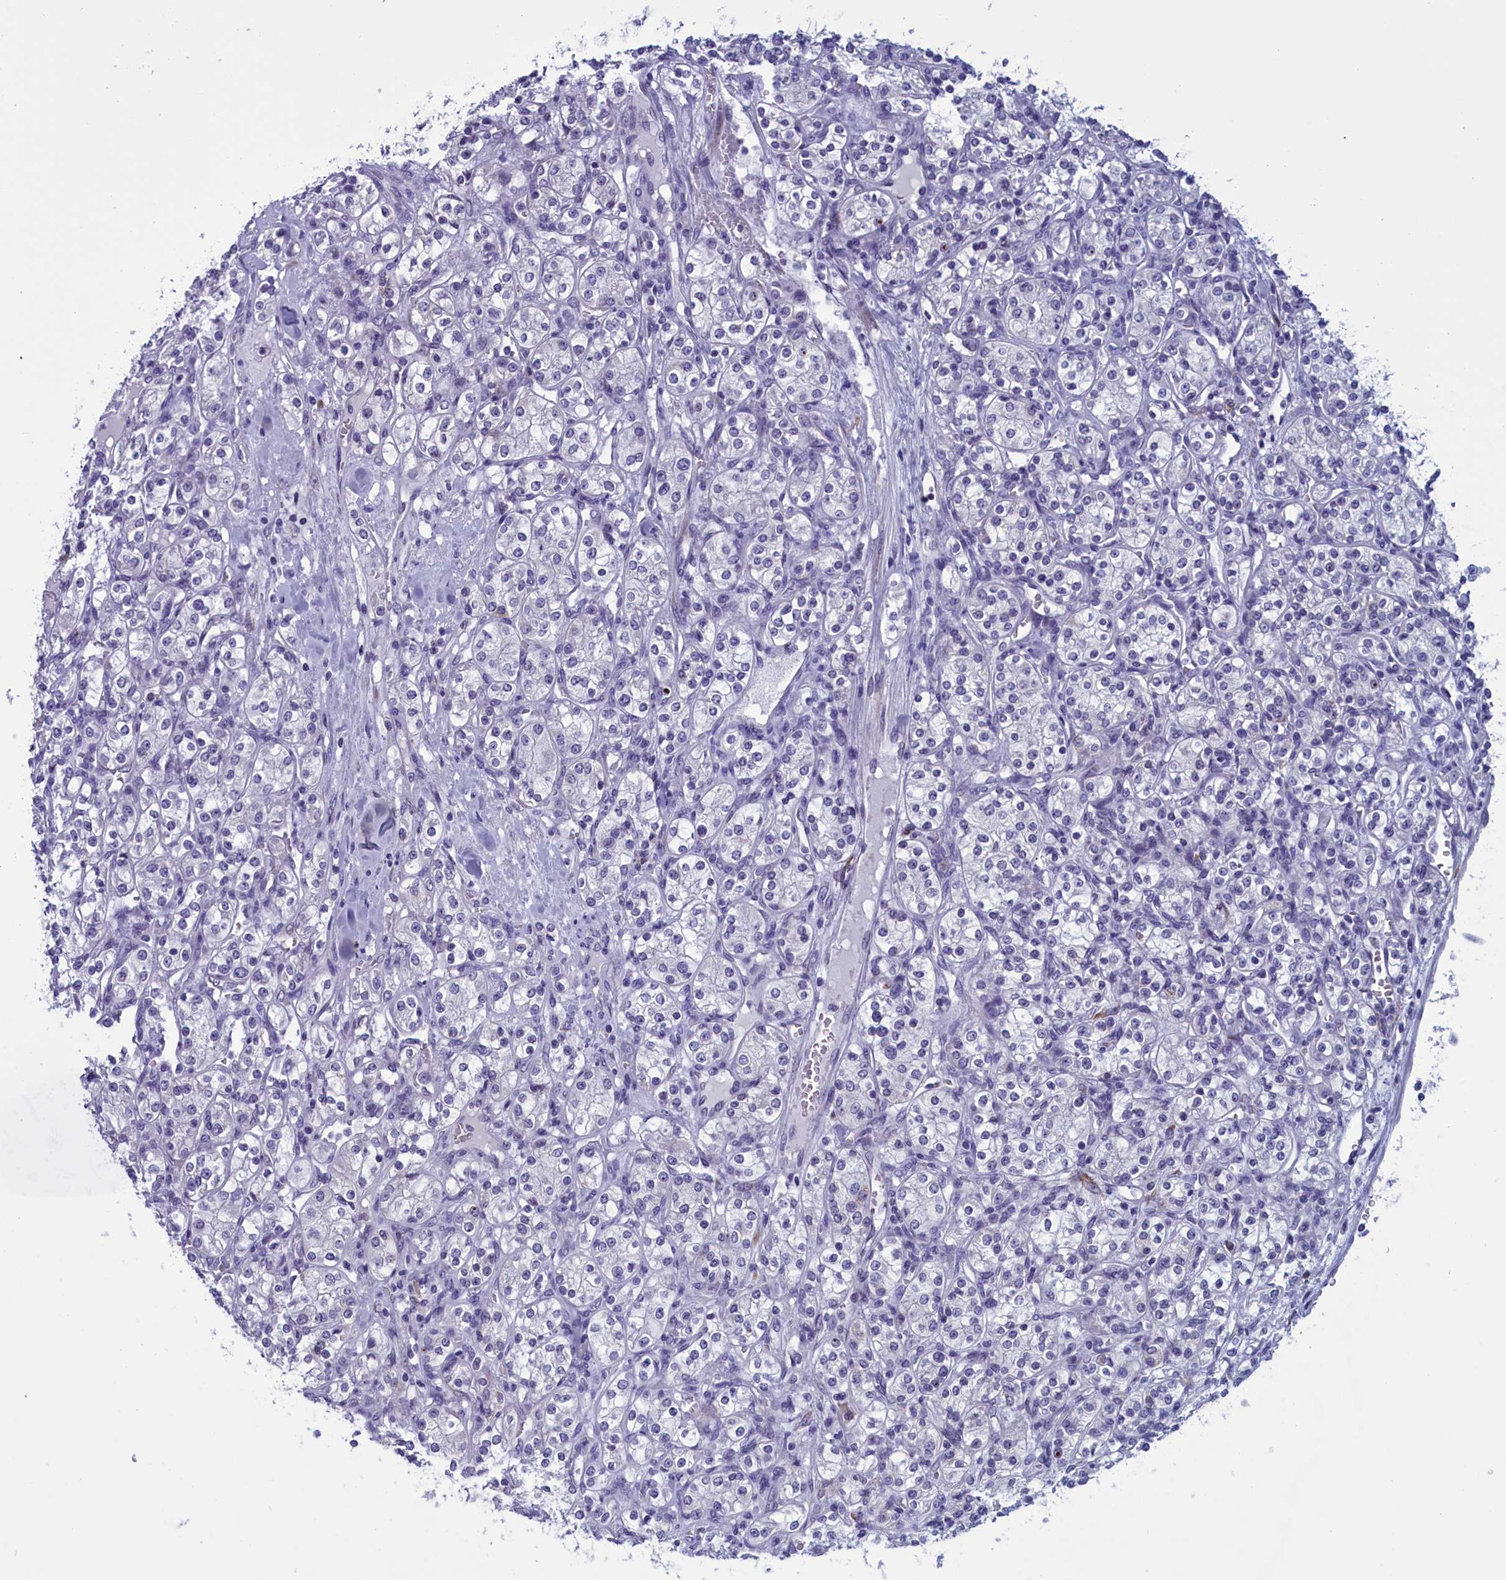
{"staining": {"intensity": "negative", "quantity": "none", "location": "none"}, "tissue": "renal cancer", "cell_type": "Tumor cells", "image_type": "cancer", "snomed": [{"axis": "morphology", "description": "Adenocarcinoma, NOS"}, {"axis": "topography", "description": "Kidney"}], "caption": "An IHC histopathology image of renal adenocarcinoma is shown. There is no staining in tumor cells of renal adenocarcinoma.", "gene": "PARS2", "patient": {"sex": "male", "age": 77}}